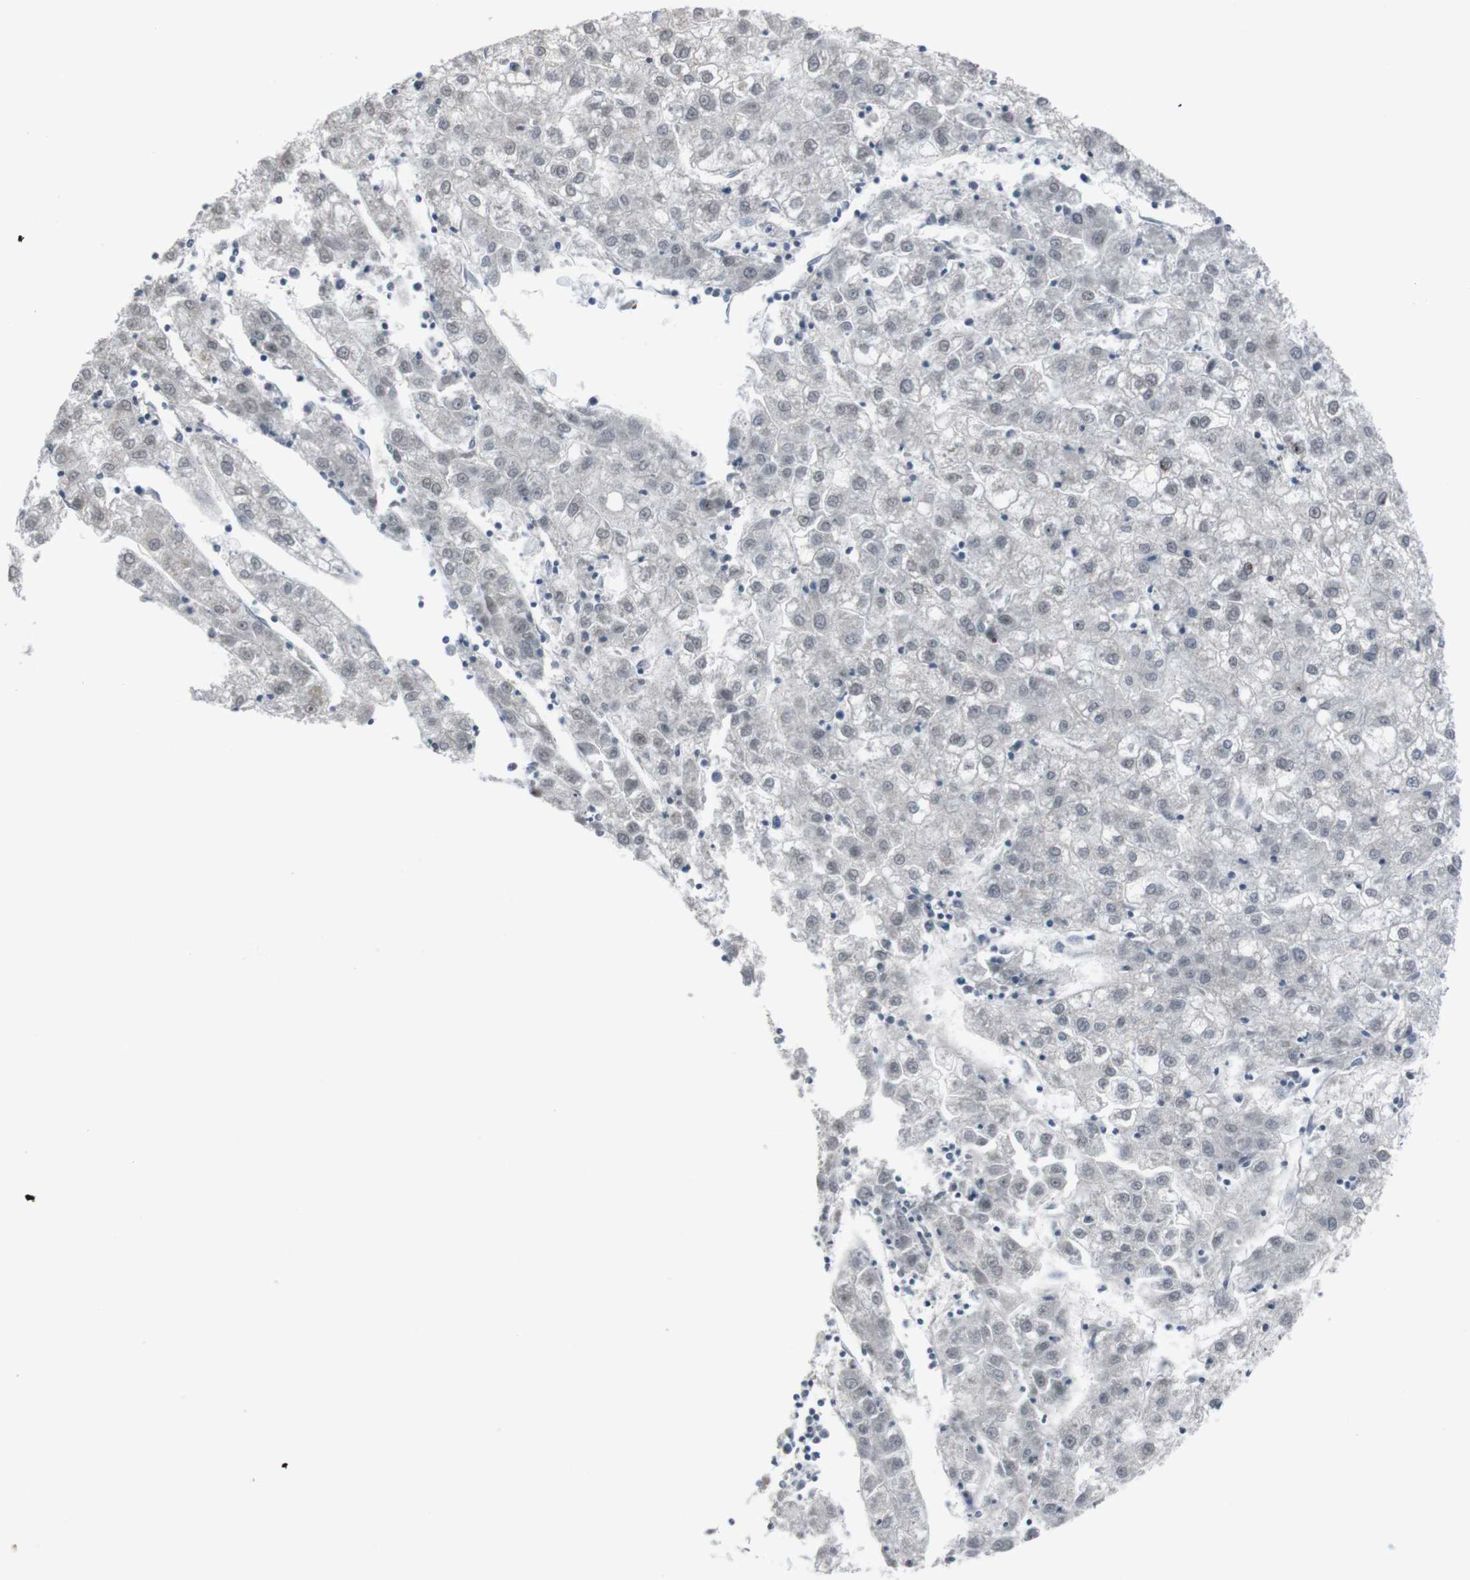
{"staining": {"intensity": "negative", "quantity": "none", "location": "none"}, "tissue": "liver cancer", "cell_type": "Tumor cells", "image_type": "cancer", "snomed": [{"axis": "morphology", "description": "Carcinoma, Hepatocellular, NOS"}, {"axis": "topography", "description": "Liver"}], "caption": "The image reveals no significant staining in tumor cells of liver cancer.", "gene": "SS18L1", "patient": {"sex": "male", "age": 72}}